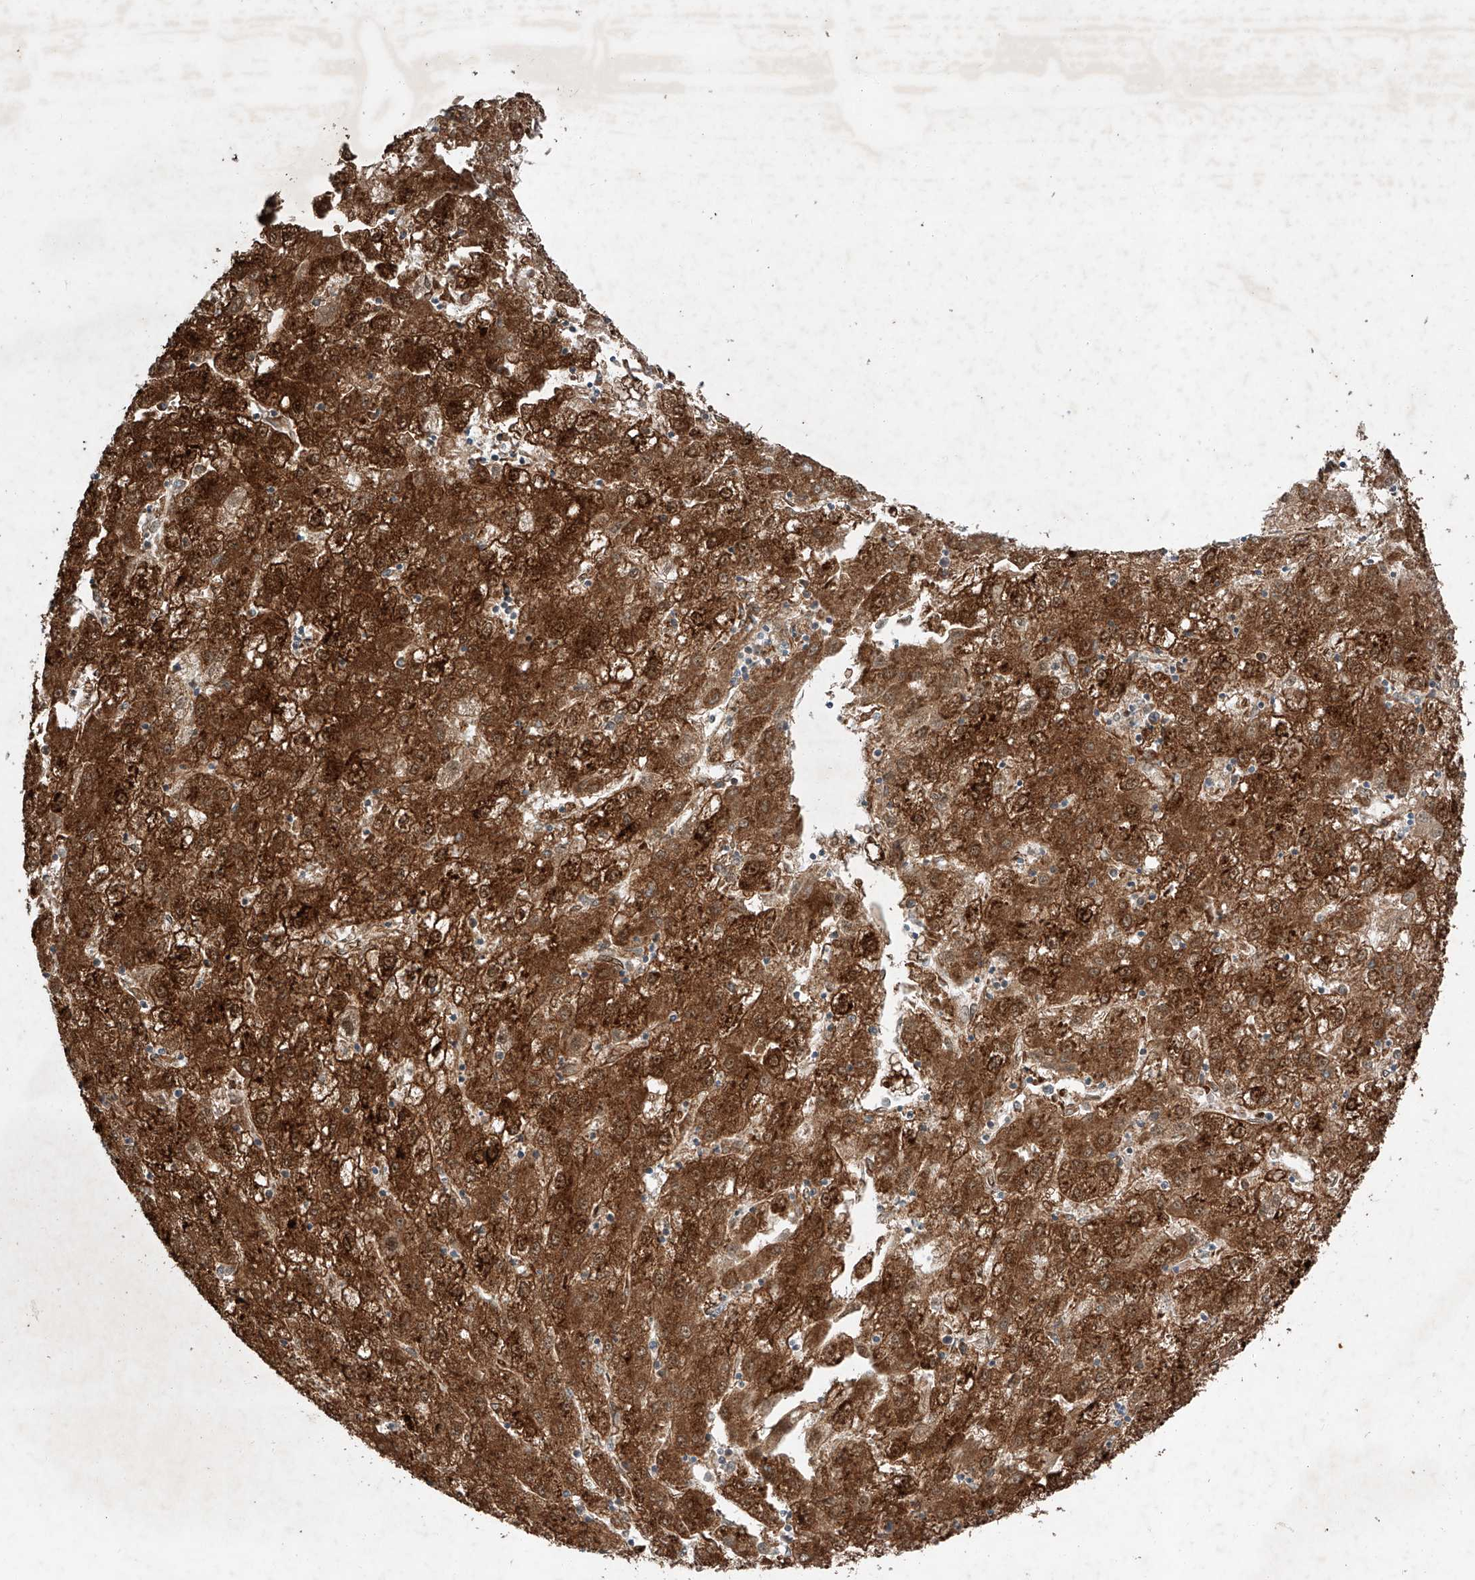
{"staining": {"intensity": "strong", "quantity": ">75%", "location": "cytoplasmic/membranous,nuclear"}, "tissue": "liver cancer", "cell_type": "Tumor cells", "image_type": "cancer", "snomed": [{"axis": "morphology", "description": "Carcinoma, Hepatocellular, NOS"}, {"axis": "topography", "description": "Liver"}], "caption": "Tumor cells display high levels of strong cytoplasmic/membranous and nuclear expression in approximately >75% of cells in human liver cancer (hepatocellular carcinoma). The protein is stained brown, and the nuclei are stained in blue (DAB IHC with brightfield microscopy, high magnification).", "gene": "ZFP28", "patient": {"sex": "male", "age": 72}}